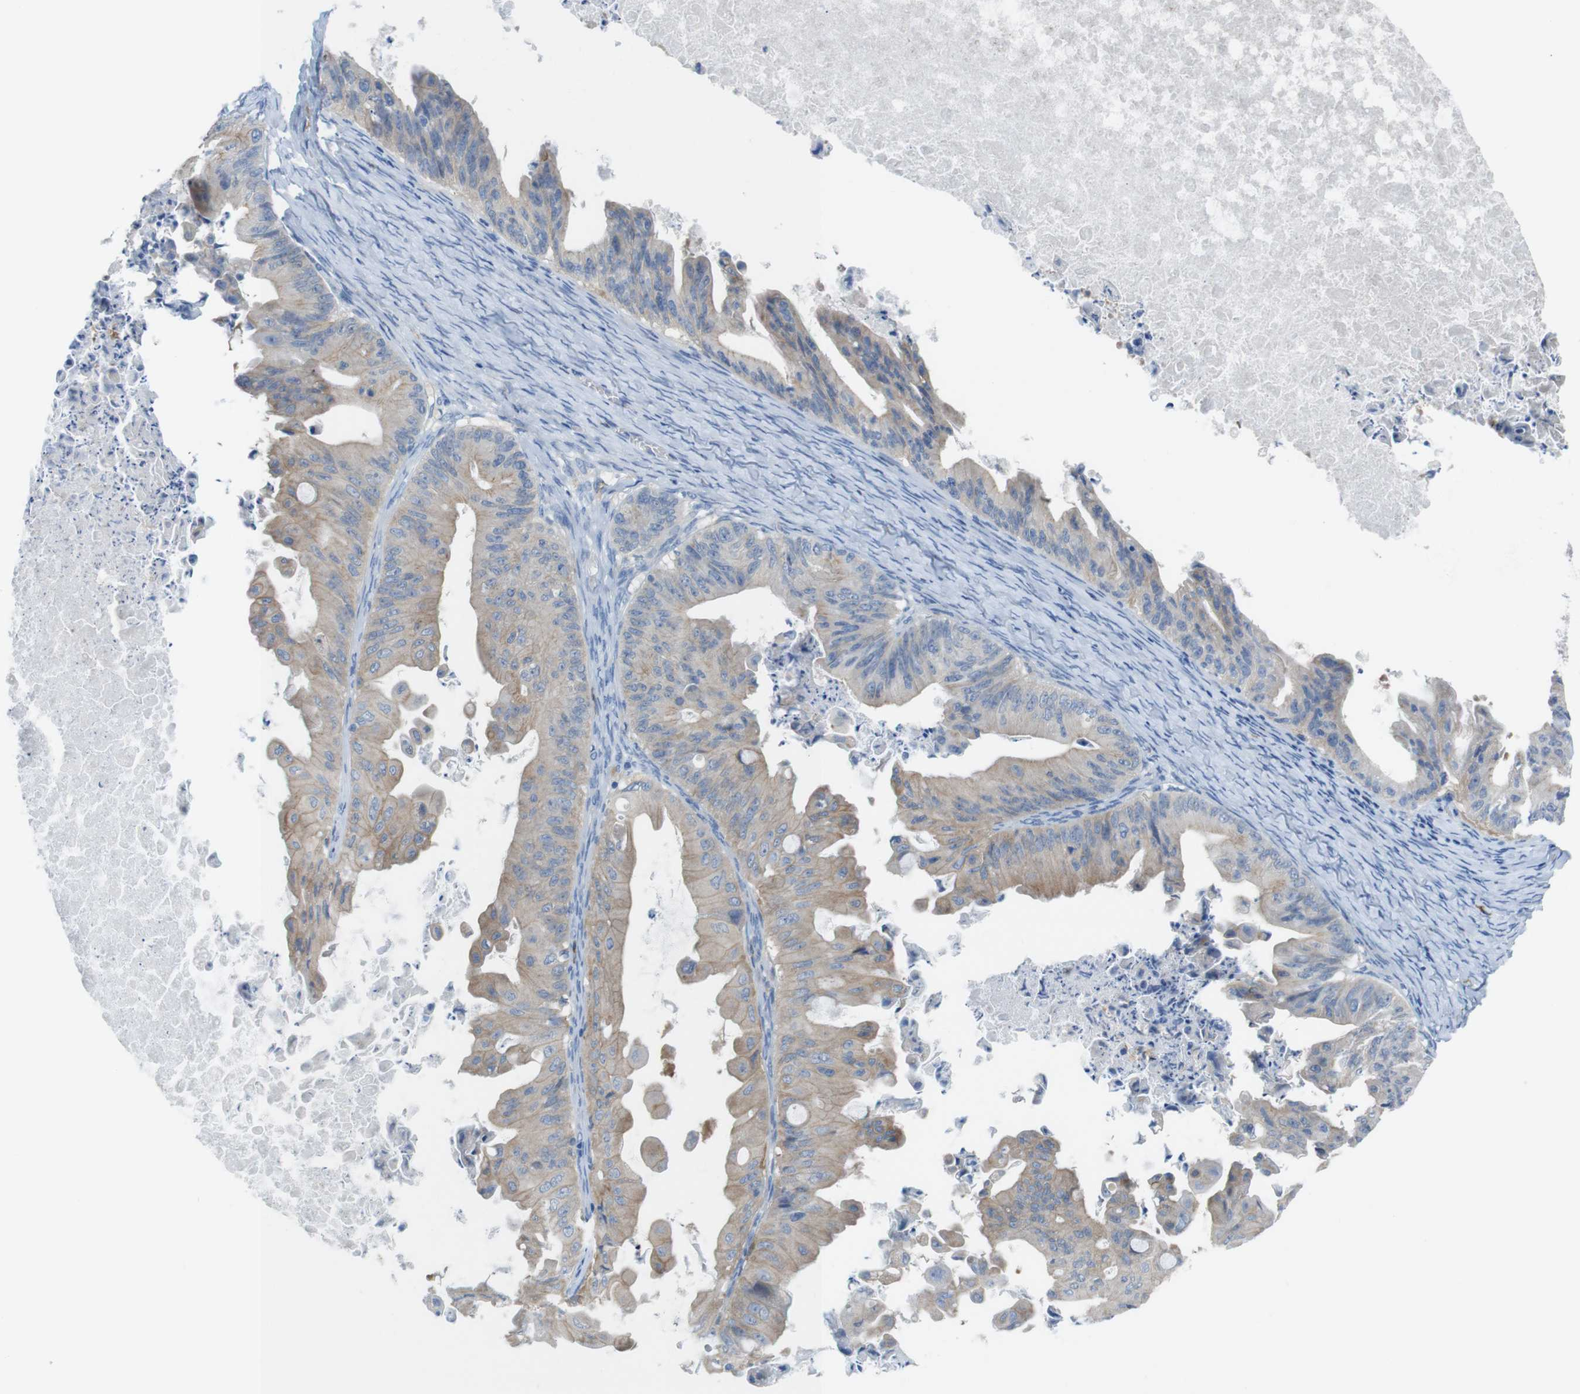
{"staining": {"intensity": "weak", "quantity": ">75%", "location": "cytoplasmic/membranous"}, "tissue": "ovarian cancer", "cell_type": "Tumor cells", "image_type": "cancer", "snomed": [{"axis": "morphology", "description": "Cystadenocarcinoma, mucinous, NOS"}, {"axis": "topography", "description": "Ovary"}], "caption": "Ovarian cancer (mucinous cystadenocarcinoma) tissue displays weak cytoplasmic/membranous expression in approximately >75% of tumor cells", "gene": "CLMN", "patient": {"sex": "female", "age": 37}}